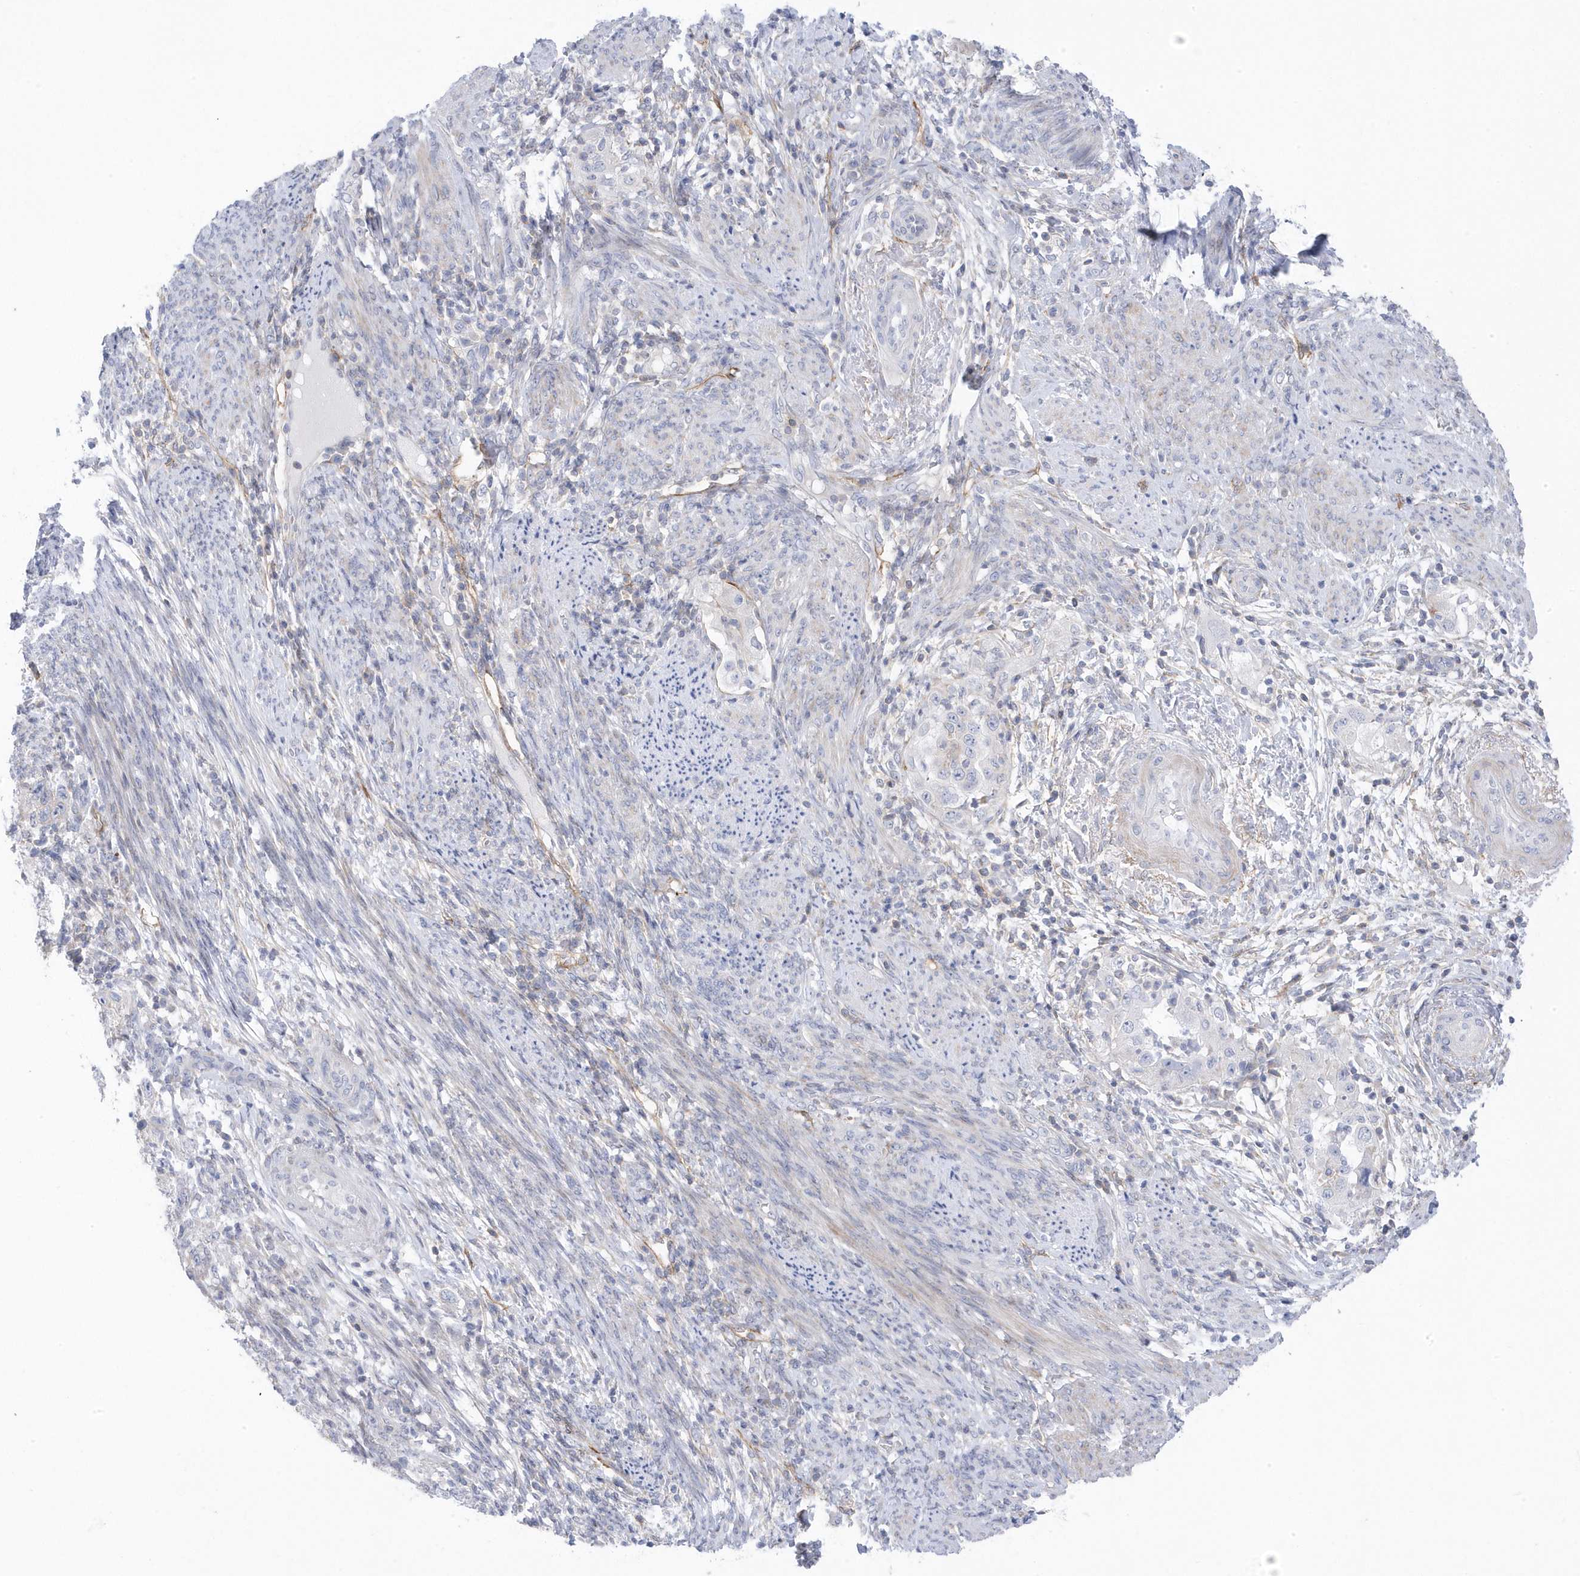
{"staining": {"intensity": "negative", "quantity": "none", "location": "none"}, "tissue": "endometrial cancer", "cell_type": "Tumor cells", "image_type": "cancer", "snomed": [{"axis": "morphology", "description": "Adenocarcinoma, NOS"}, {"axis": "topography", "description": "Endometrium"}], "caption": "Tumor cells are negative for protein expression in human endometrial adenocarcinoma.", "gene": "ANAPC1", "patient": {"sex": "female", "age": 85}}